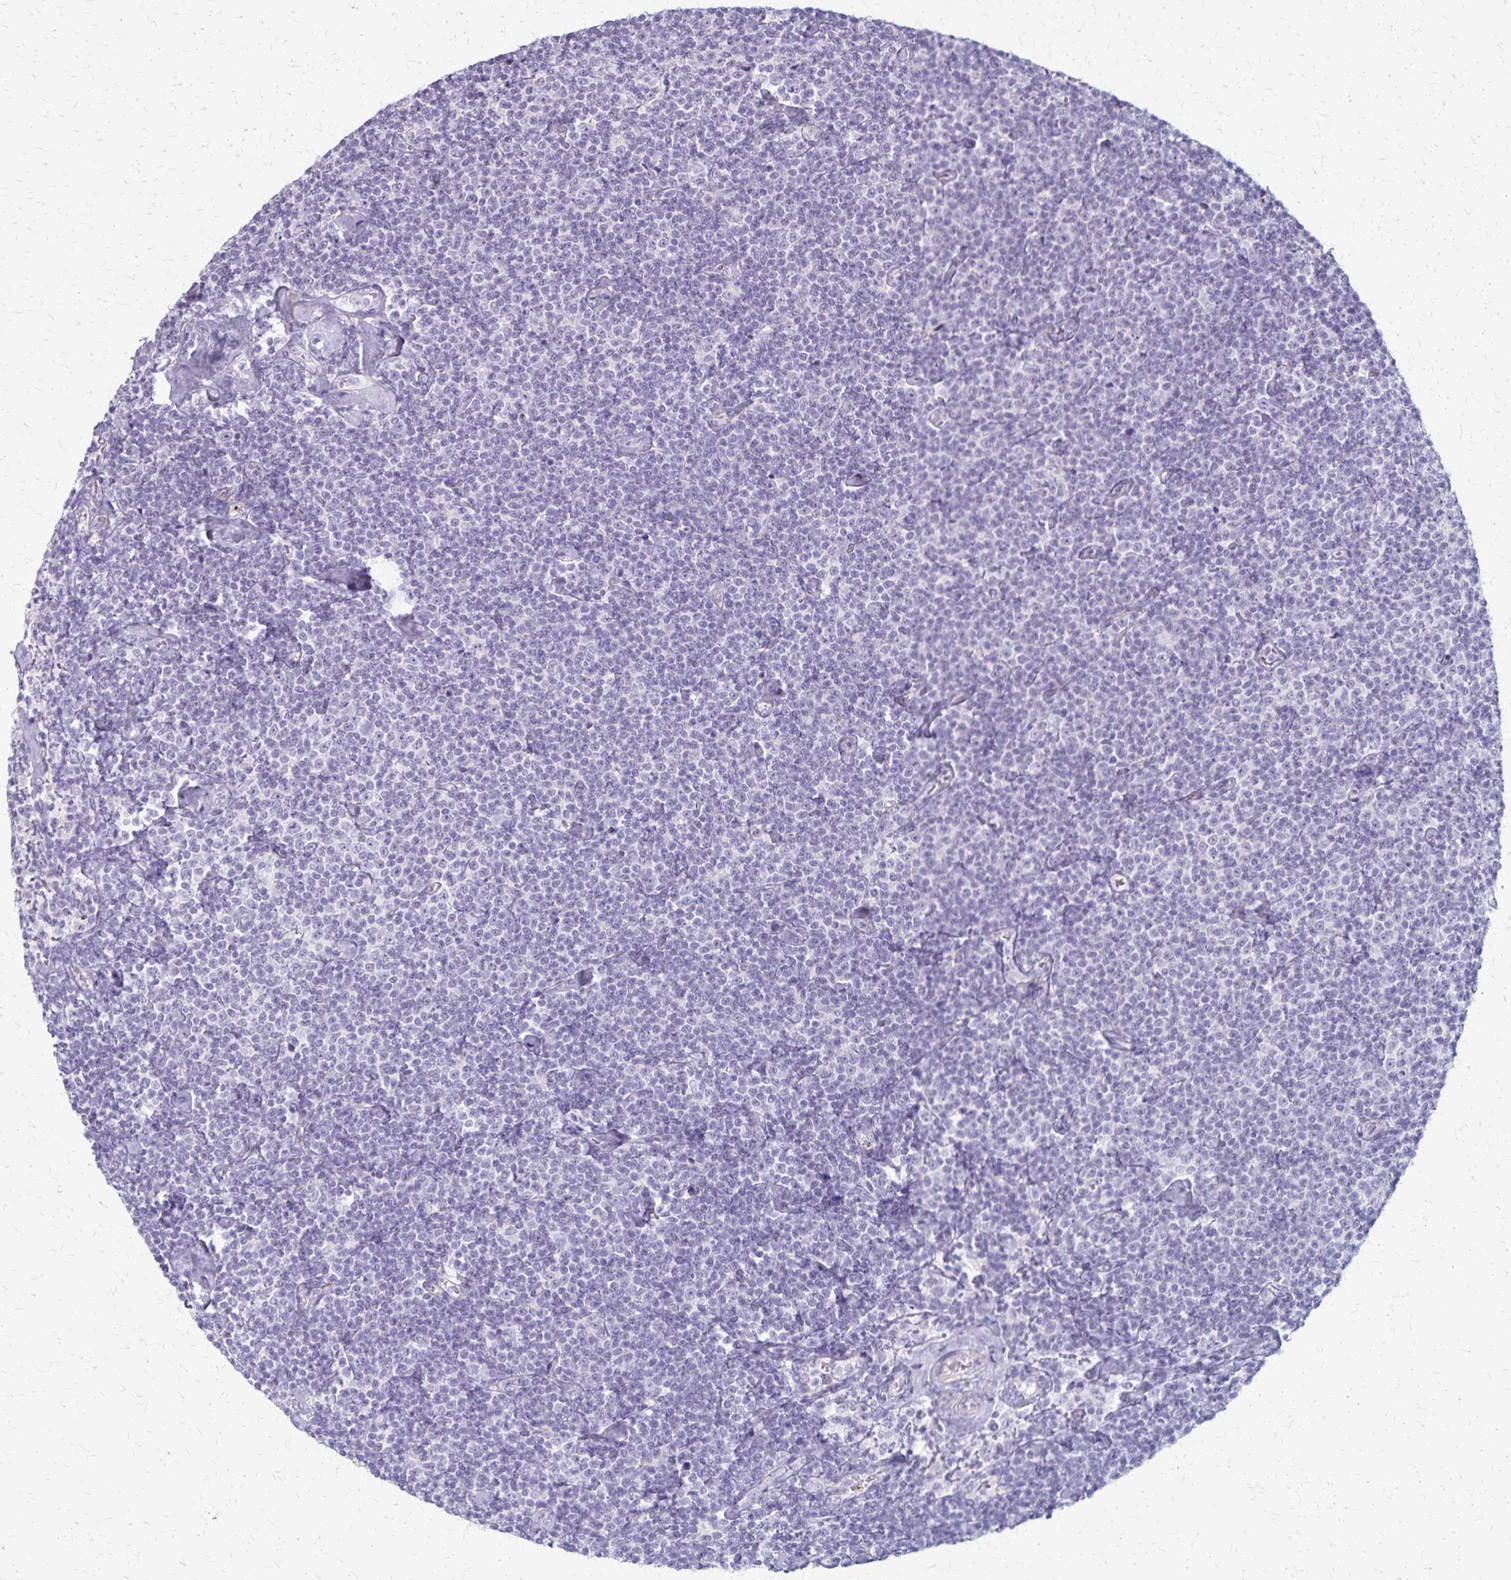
{"staining": {"intensity": "negative", "quantity": "none", "location": "none"}, "tissue": "lymphoma", "cell_type": "Tumor cells", "image_type": "cancer", "snomed": [{"axis": "morphology", "description": "Malignant lymphoma, non-Hodgkin's type, Low grade"}, {"axis": "topography", "description": "Lymph node"}], "caption": "Immunohistochemistry photomicrograph of lymphoma stained for a protein (brown), which exhibits no staining in tumor cells.", "gene": "RASL10B", "patient": {"sex": "male", "age": 81}}